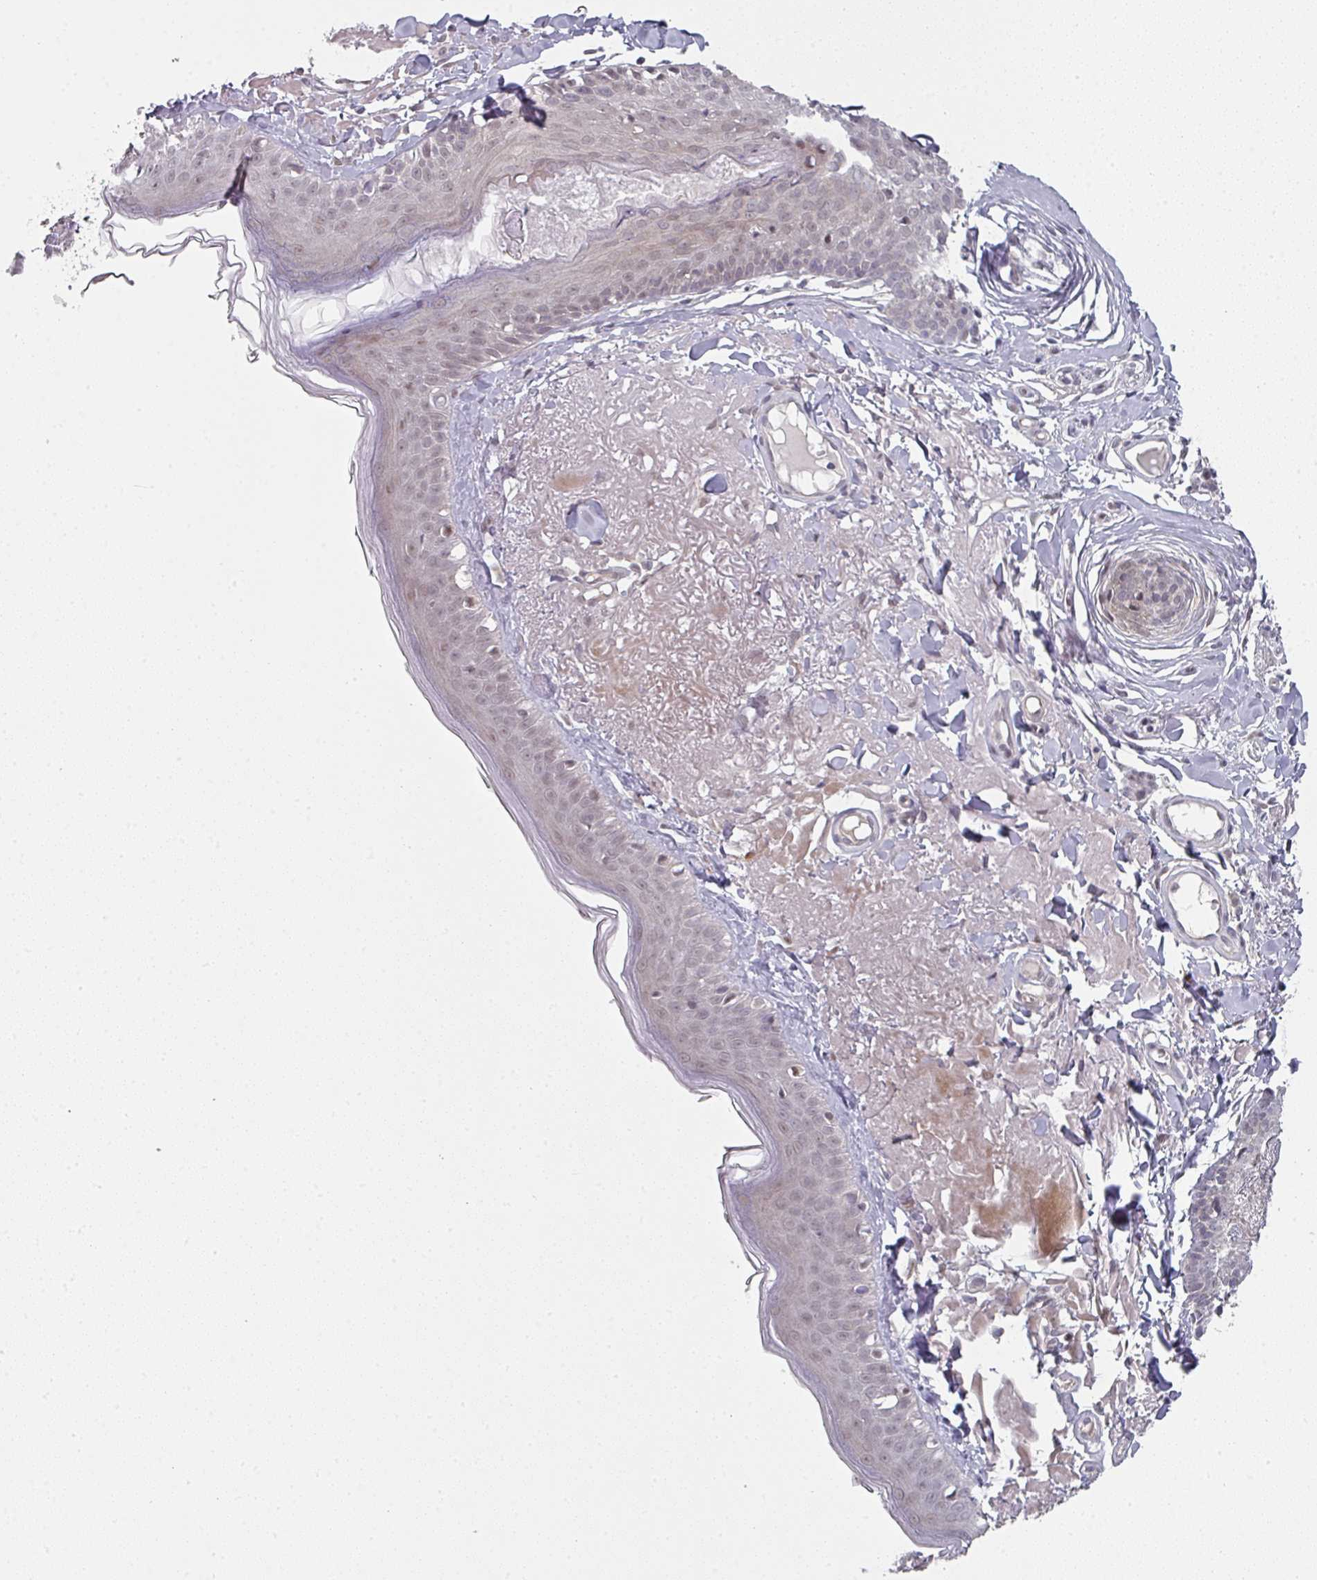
{"staining": {"intensity": "negative", "quantity": "none", "location": "none"}, "tissue": "skin", "cell_type": "Fibroblasts", "image_type": "normal", "snomed": [{"axis": "morphology", "description": "Normal tissue, NOS"}, {"axis": "morphology", "description": "Malignant melanoma, NOS"}, {"axis": "topography", "description": "Skin"}], "caption": "This is an immunohistochemistry photomicrograph of benign human skin. There is no expression in fibroblasts.", "gene": "TMCC1", "patient": {"sex": "male", "age": 80}}